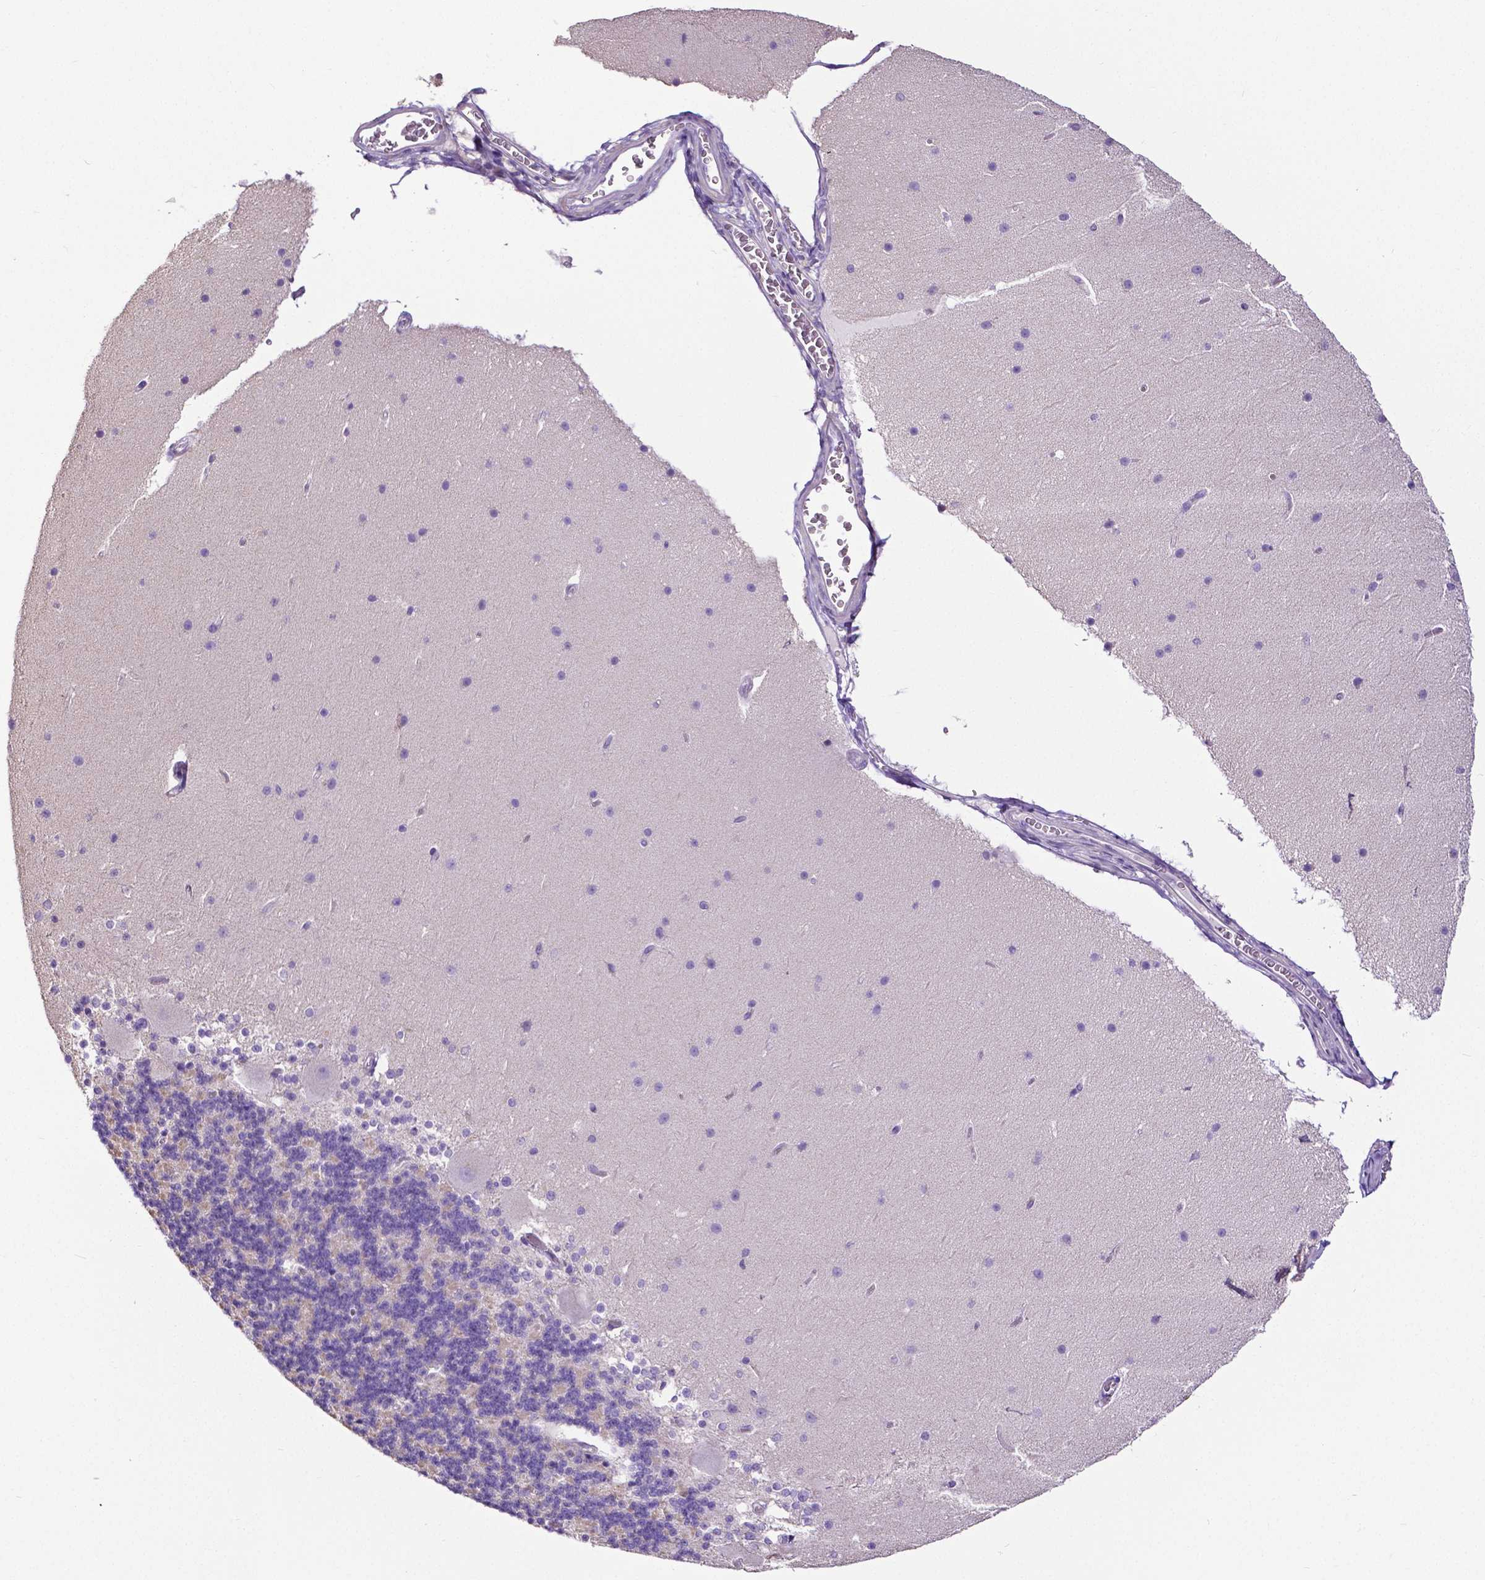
{"staining": {"intensity": "negative", "quantity": "none", "location": "none"}, "tissue": "cerebellum", "cell_type": "Cells in granular layer", "image_type": "normal", "snomed": [{"axis": "morphology", "description": "Normal tissue, NOS"}, {"axis": "topography", "description": "Cerebellum"}], "caption": "An immunohistochemistry photomicrograph of unremarkable cerebellum is shown. There is no staining in cells in granular layer of cerebellum. (DAB immunohistochemistry (IHC), high magnification).", "gene": "MMP9", "patient": {"sex": "female", "age": 19}}